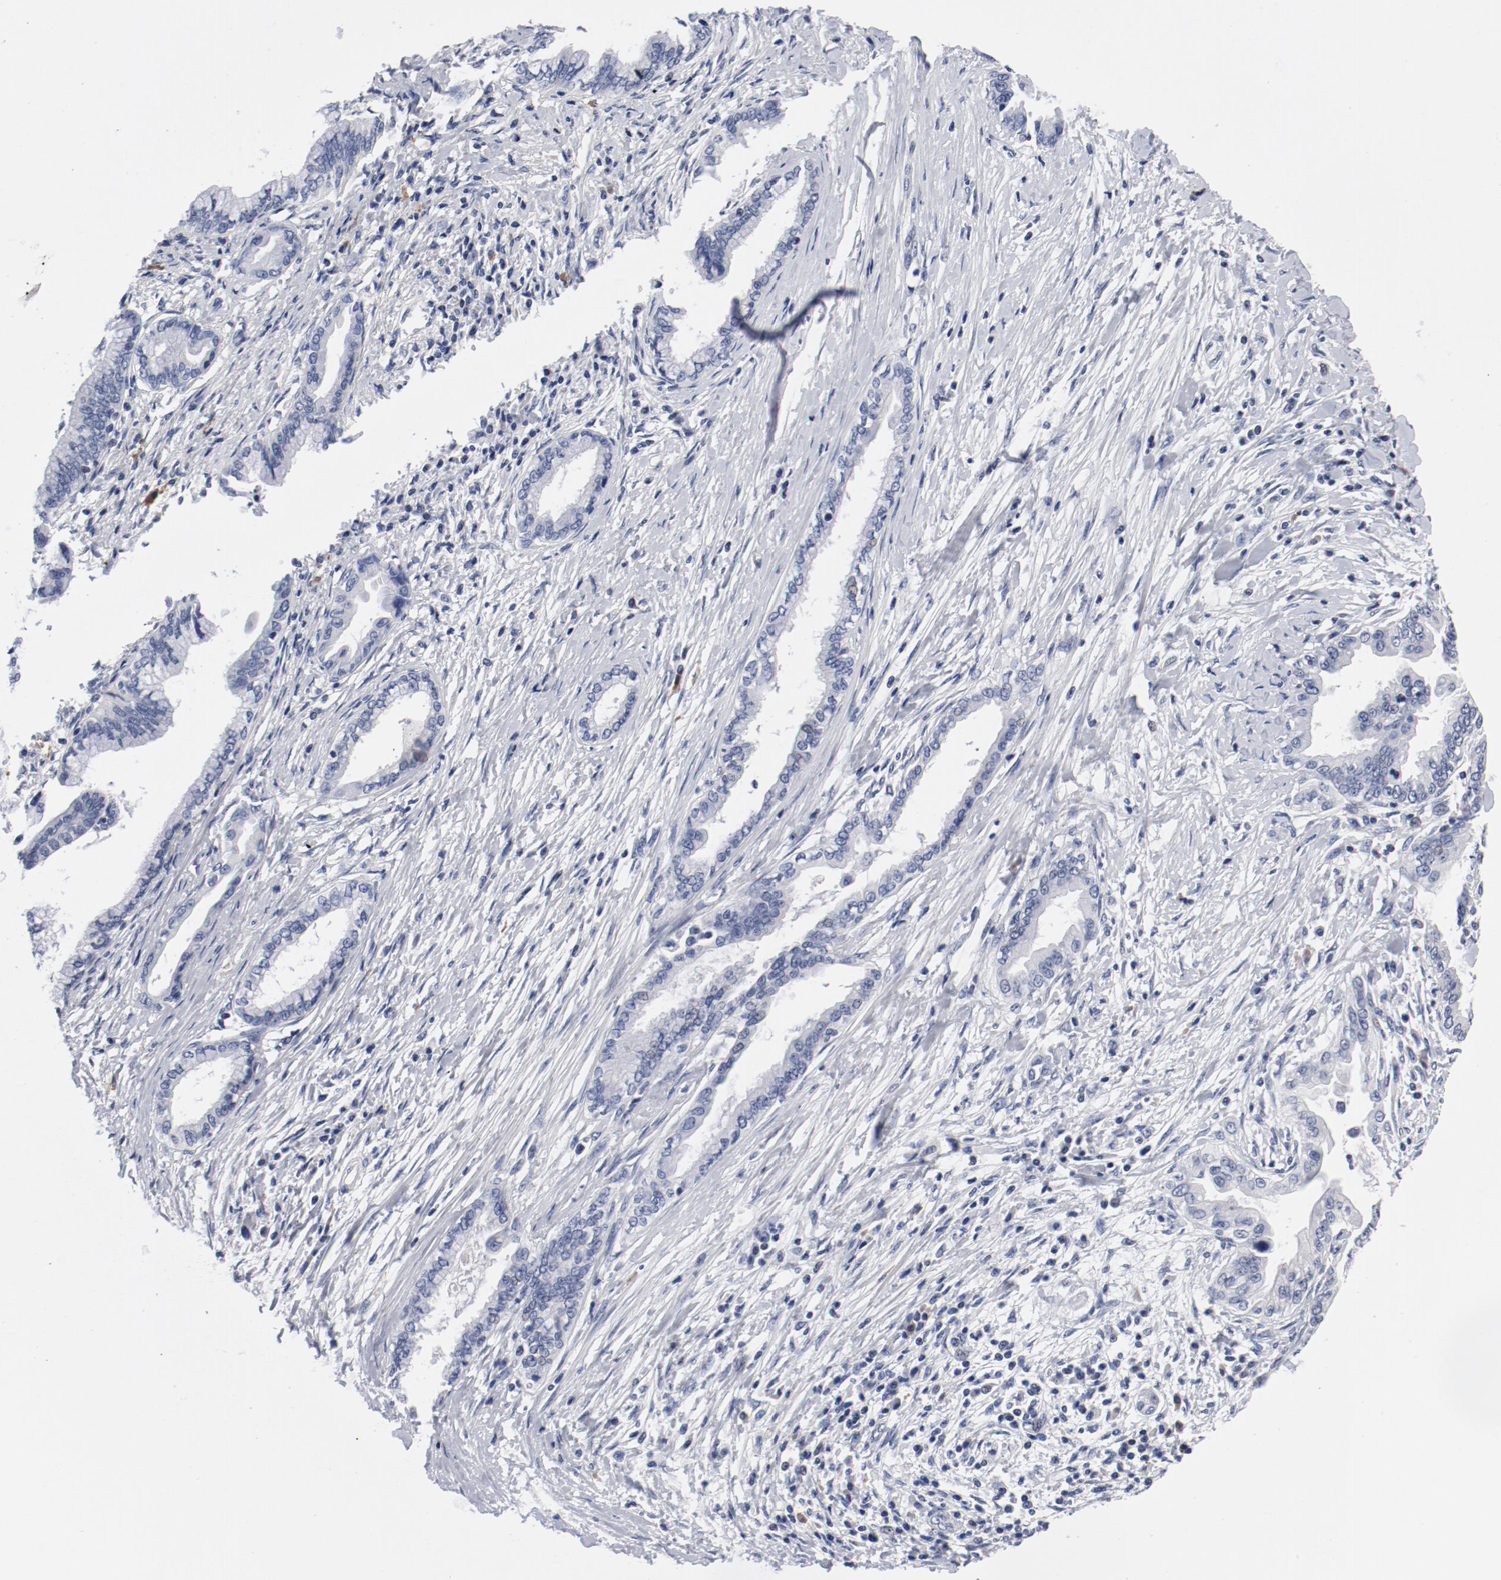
{"staining": {"intensity": "negative", "quantity": "none", "location": "none"}, "tissue": "pancreatic cancer", "cell_type": "Tumor cells", "image_type": "cancer", "snomed": [{"axis": "morphology", "description": "Adenocarcinoma, NOS"}, {"axis": "topography", "description": "Pancreas"}], "caption": "Immunohistochemistry histopathology image of neoplastic tissue: pancreatic cancer (adenocarcinoma) stained with DAB (3,3'-diaminobenzidine) displays no significant protein expression in tumor cells.", "gene": "KCNK13", "patient": {"sex": "female", "age": 64}}